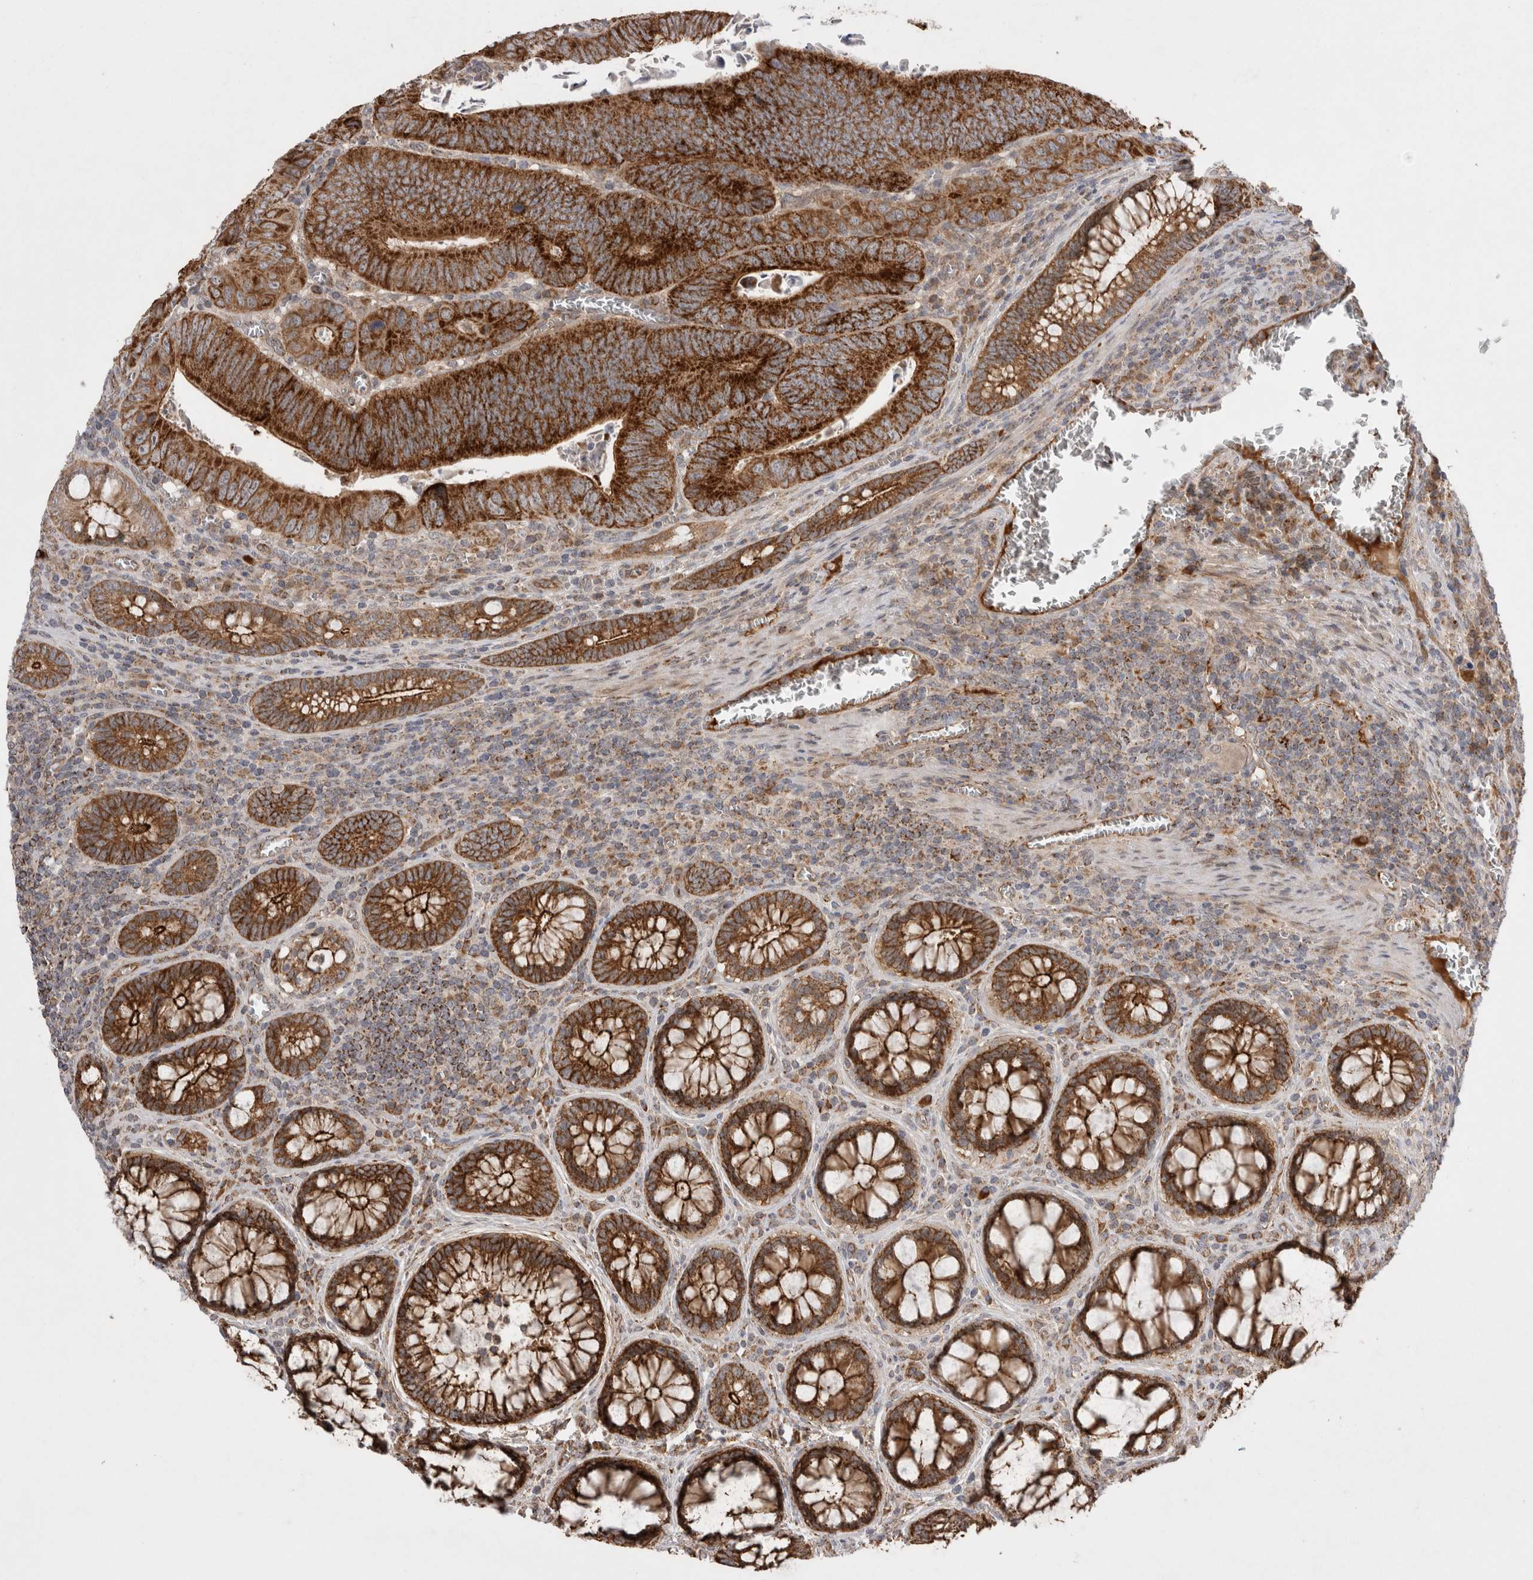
{"staining": {"intensity": "strong", "quantity": ">75%", "location": "cytoplasmic/membranous"}, "tissue": "colorectal cancer", "cell_type": "Tumor cells", "image_type": "cancer", "snomed": [{"axis": "morphology", "description": "Inflammation, NOS"}, {"axis": "morphology", "description": "Adenocarcinoma, NOS"}, {"axis": "topography", "description": "Colon"}], "caption": "Colorectal cancer was stained to show a protein in brown. There is high levels of strong cytoplasmic/membranous positivity in about >75% of tumor cells.", "gene": "DARS2", "patient": {"sex": "male", "age": 72}}